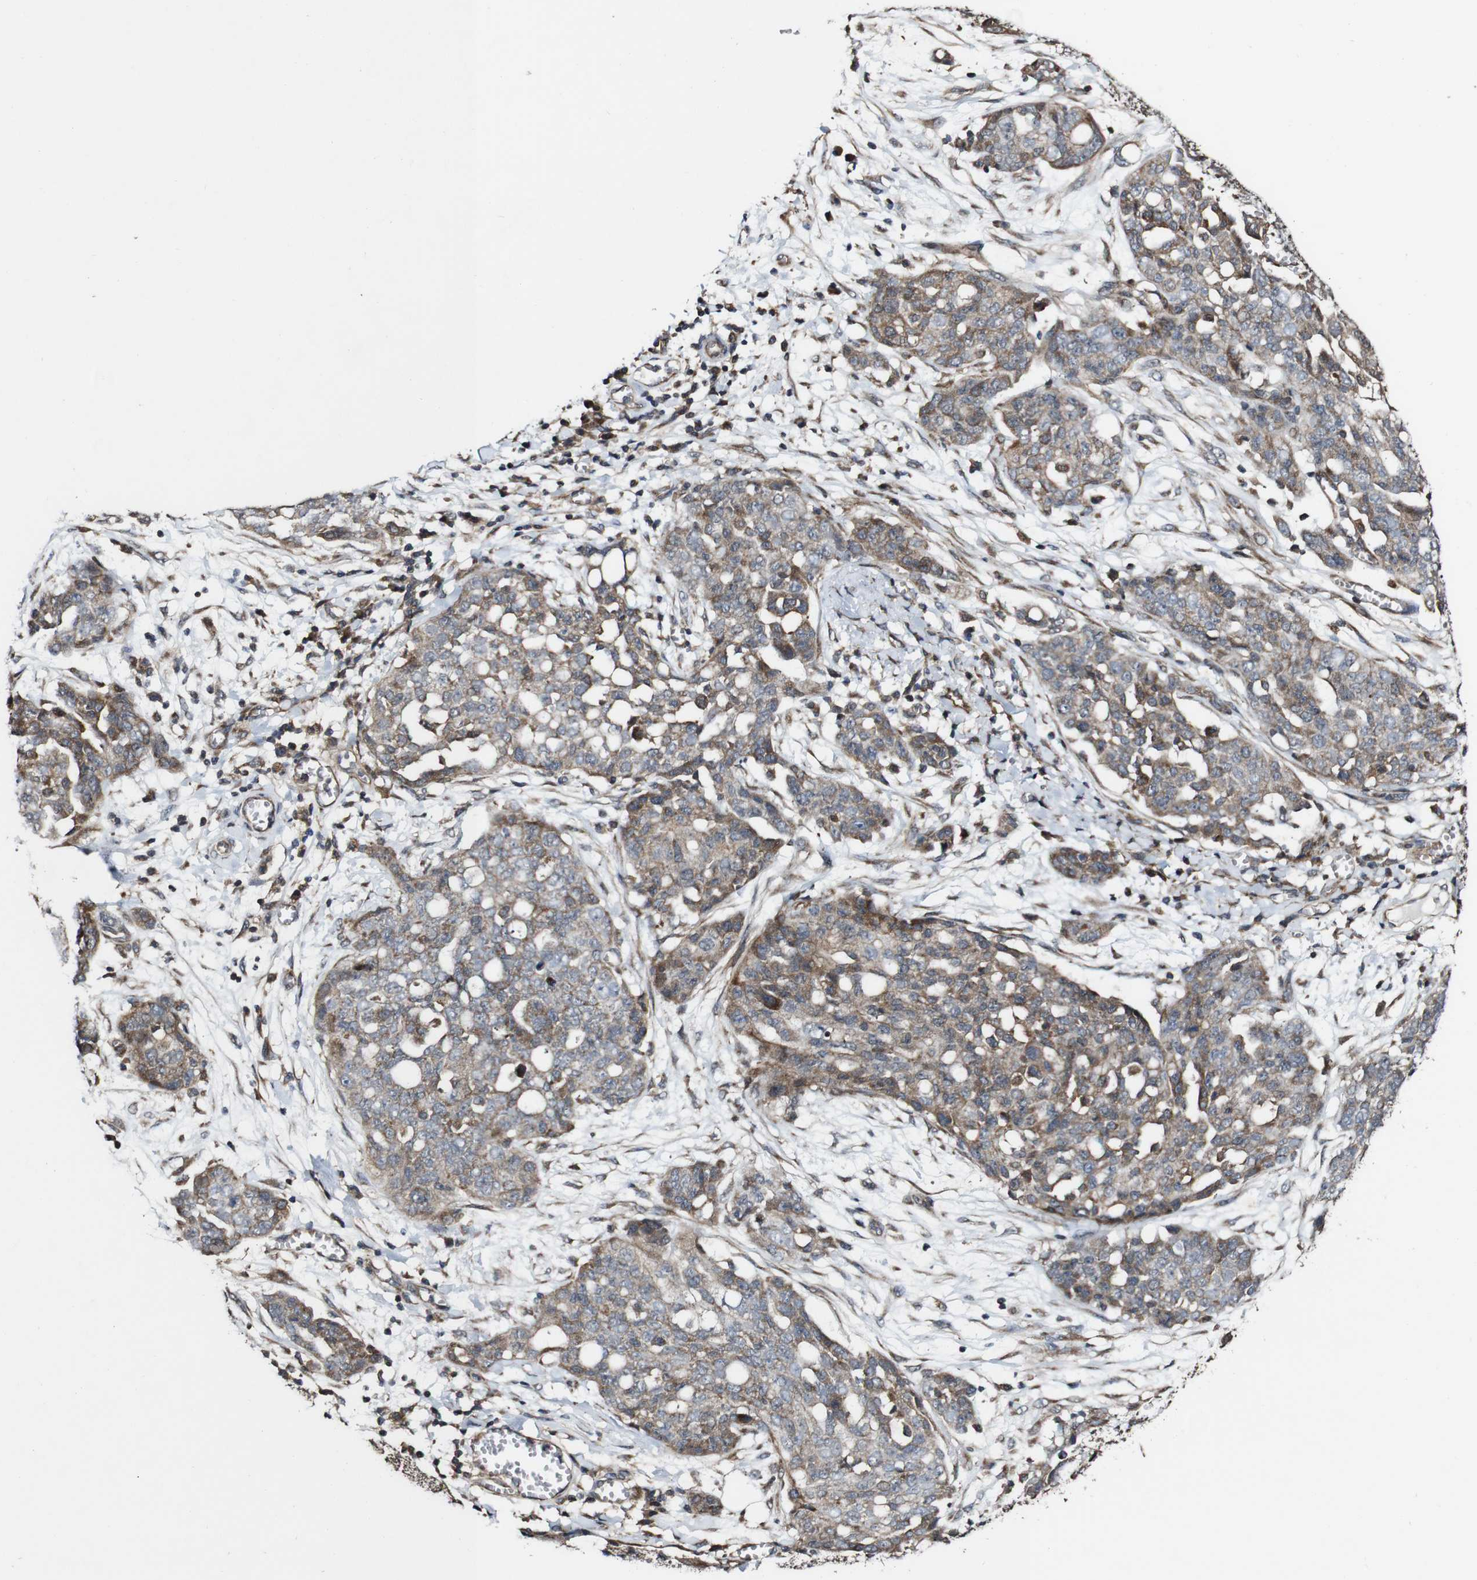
{"staining": {"intensity": "moderate", "quantity": ">75%", "location": "cytoplasmic/membranous"}, "tissue": "ovarian cancer", "cell_type": "Tumor cells", "image_type": "cancer", "snomed": [{"axis": "morphology", "description": "Cystadenocarcinoma, serous, NOS"}, {"axis": "topography", "description": "Soft tissue"}, {"axis": "topography", "description": "Ovary"}], "caption": "This photomicrograph displays immunohistochemistry (IHC) staining of human serous cystadenocarcinoma (ovarian), with medium moderate cytoplasmic/membranous expression in about >75% of tumor cells.", "gene": "BTN3A3", "patient": {"sex": "female", "age": 57}}